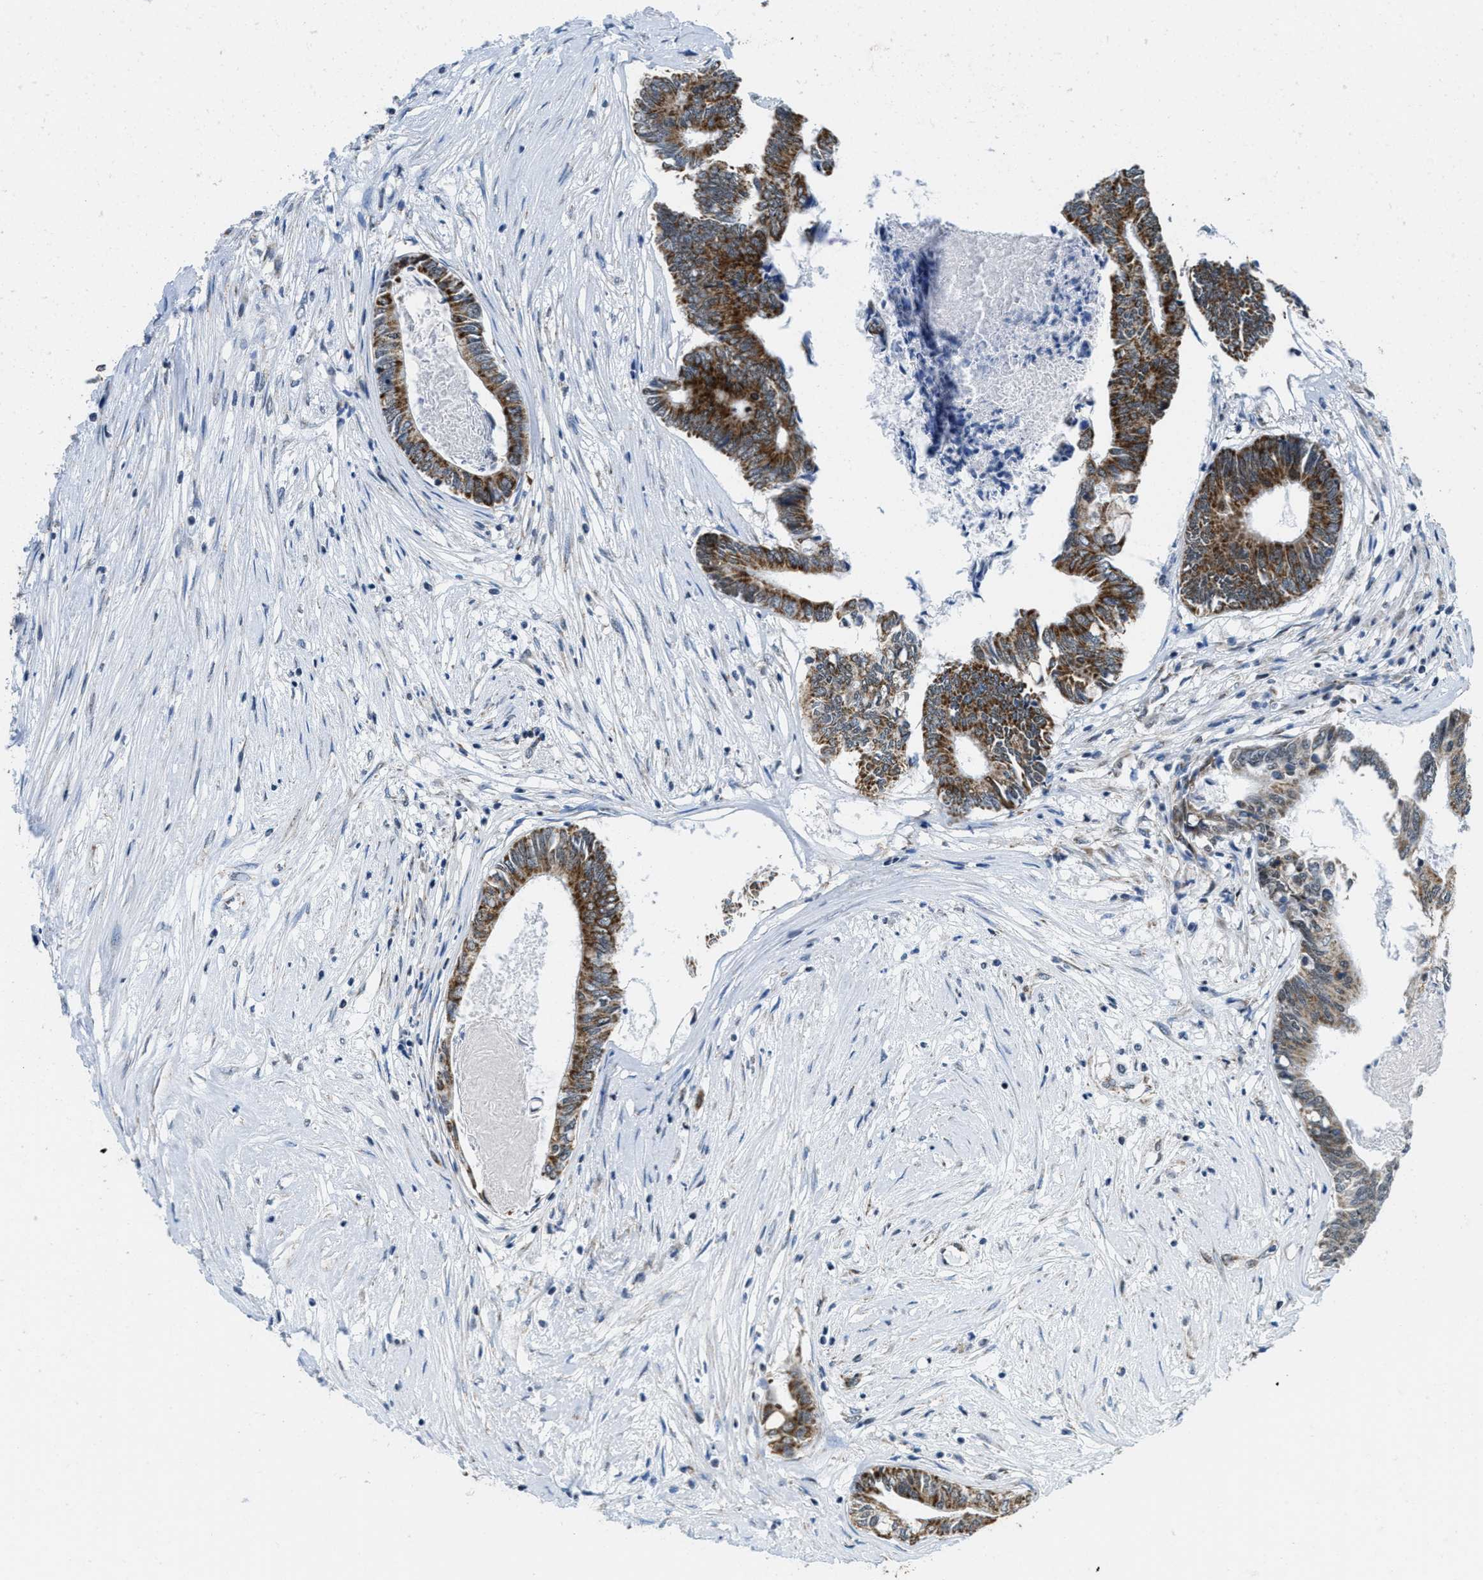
{"staining": {"intensity": "strong", "quantity": ">75%", "location": "cytoplasmic/membranous"}, "tissue": "colorectal cancer", "cell_type": "Tumor cells", "image_type": "cancer", "snomed": [{"axis": "morphology", "description": "Adenocarcinoma, NOS"}, {"axis": "topography", "description": "Rectum"}], "caption": "Protein expression analysis of adenocarcinoma (colorectal) exhibits strong cytoplasmic/membranous positivity in approximately >75% of tumor cells.", "gene": "TOMM70", "patient": {"sex": "male", "age": 63}}